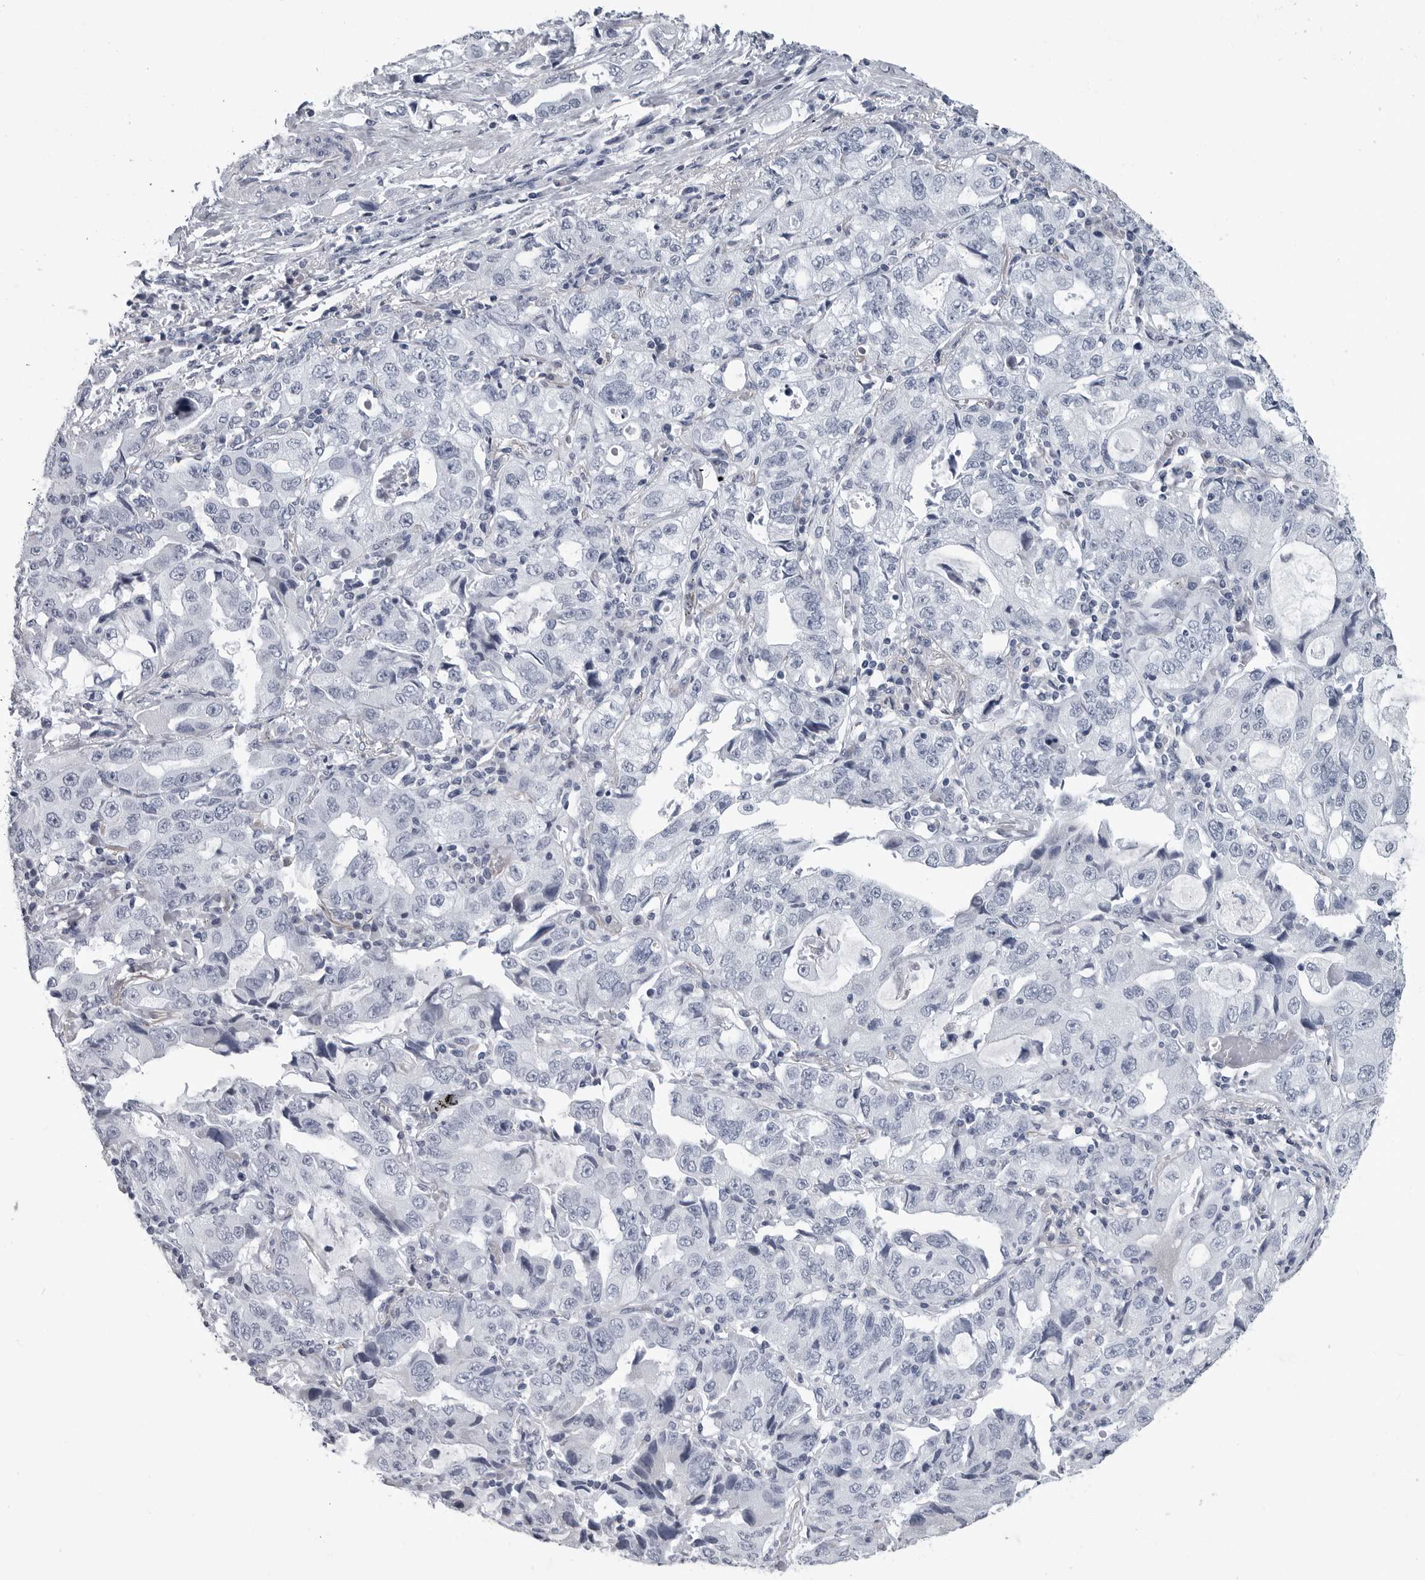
{"staining": {"intensity": "negative", "quantity": "none", "location": "none"}, "tissue": "lung cancer", "cell_type": "Tumor cells", "image_type": "cancer", "snomed": [{"axis": "morphology", "description": "Adenocarcinoma, NOS"}, {"axis": "topography", "description": "Lung"}], "caption": "The IHC photomicrograph has no significant staining in tumor cells of lung cancer tissue.", "gene": "AMPD1", "patient": {"sex": "female", "age": 51}}